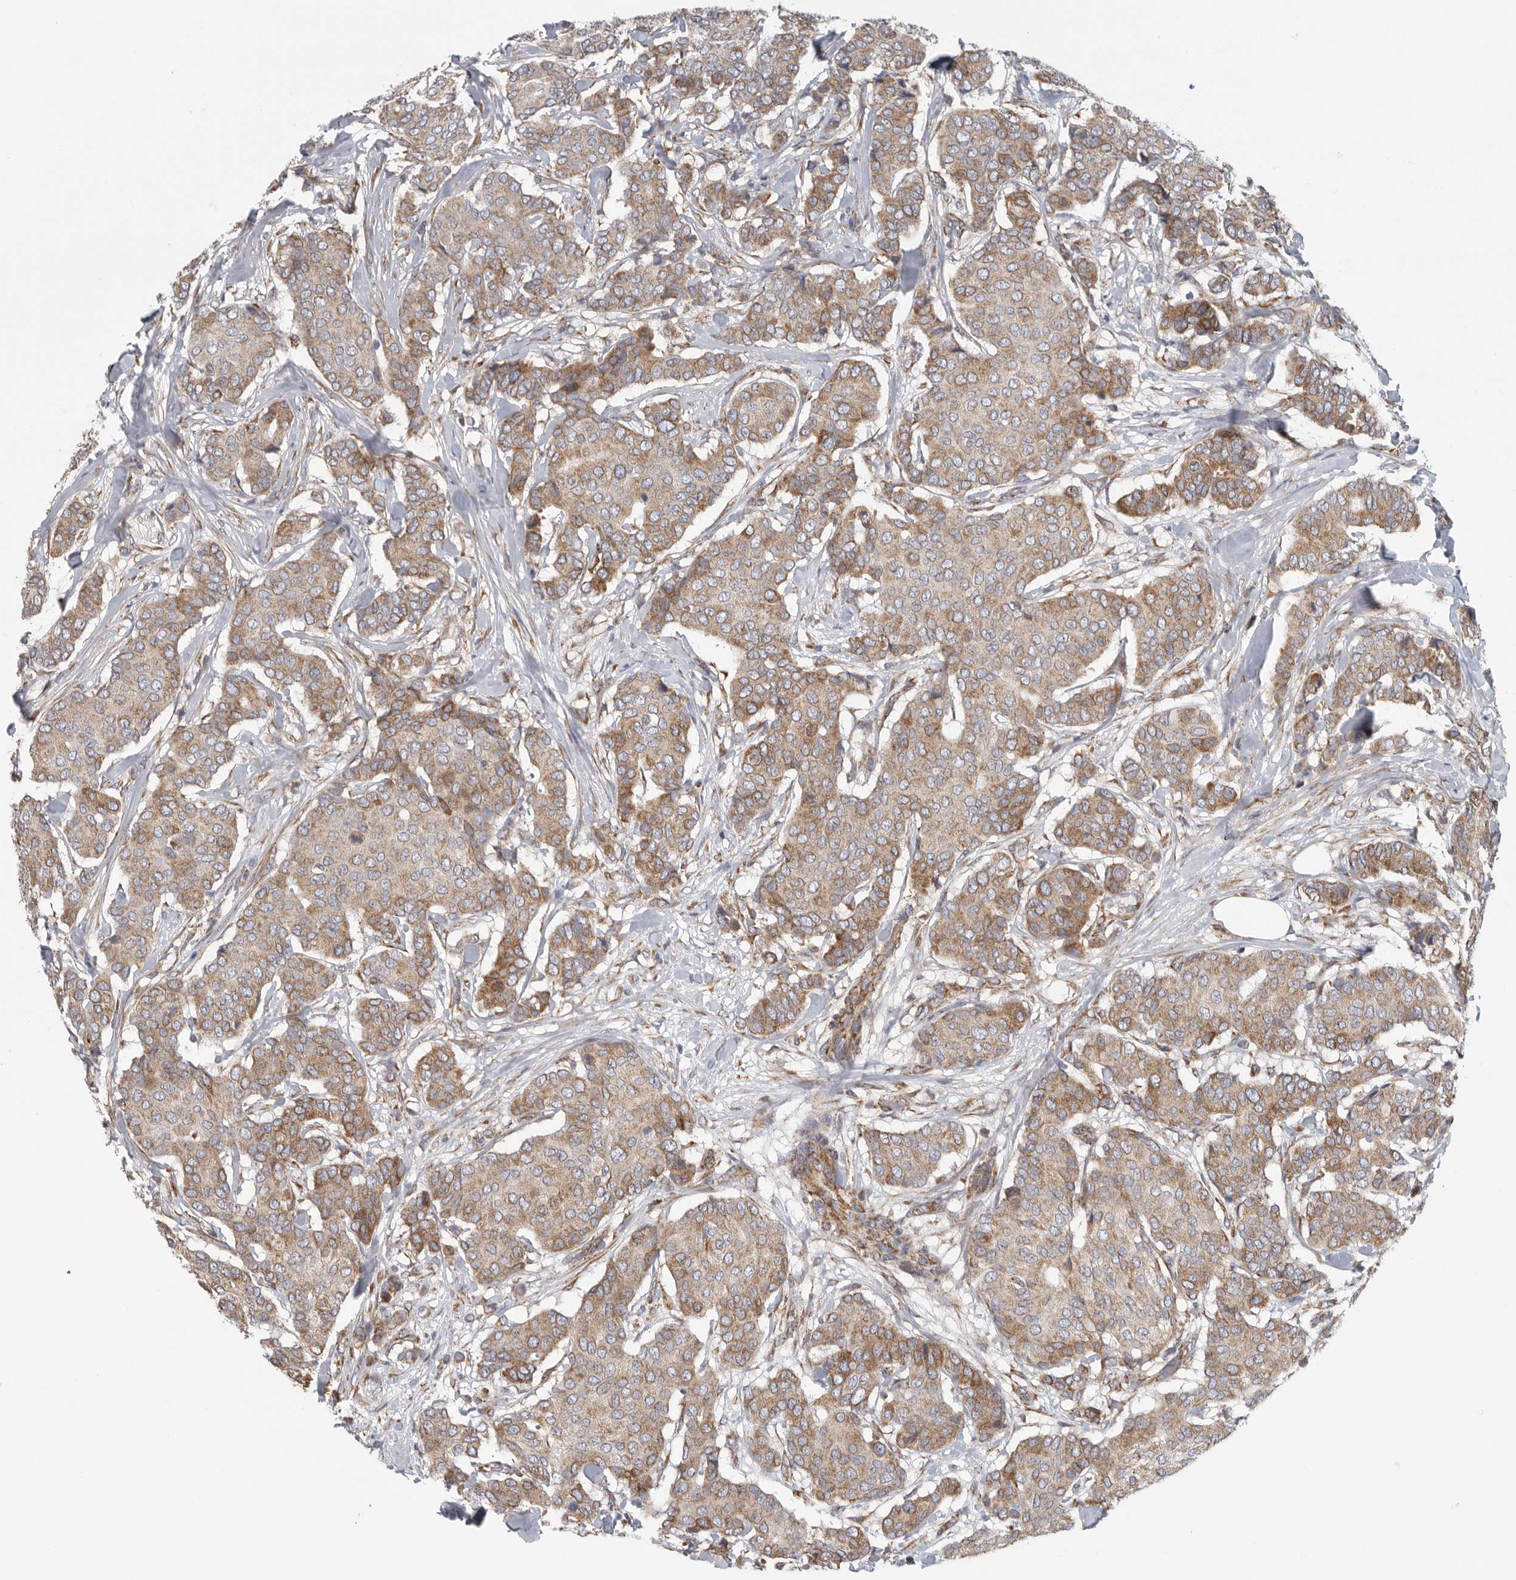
{"staining": {"intensity": "moderate", "quantity": ">75%", "location": "cytoplasmic/membranous"}, "tissue": "breast cancer", "cell_type": "Tumor cells", "image_type": "cancer", "snomed": [{"axis": "morphology", "description": "Duct carcinoma"}, {"axis": "topography", "description": "Breast"}], "caption": "Moderate cytoplasmic/membranous staining is appreciated in about >75% of tumor cells in intraductal carcinoma (breast). Using DAB (brown) and hematoxylin (blue) stains, captured at high magnification using brightfield microscopy.", "gene": "FKBP8", "patient": {"sex": "female", "age": 75}}